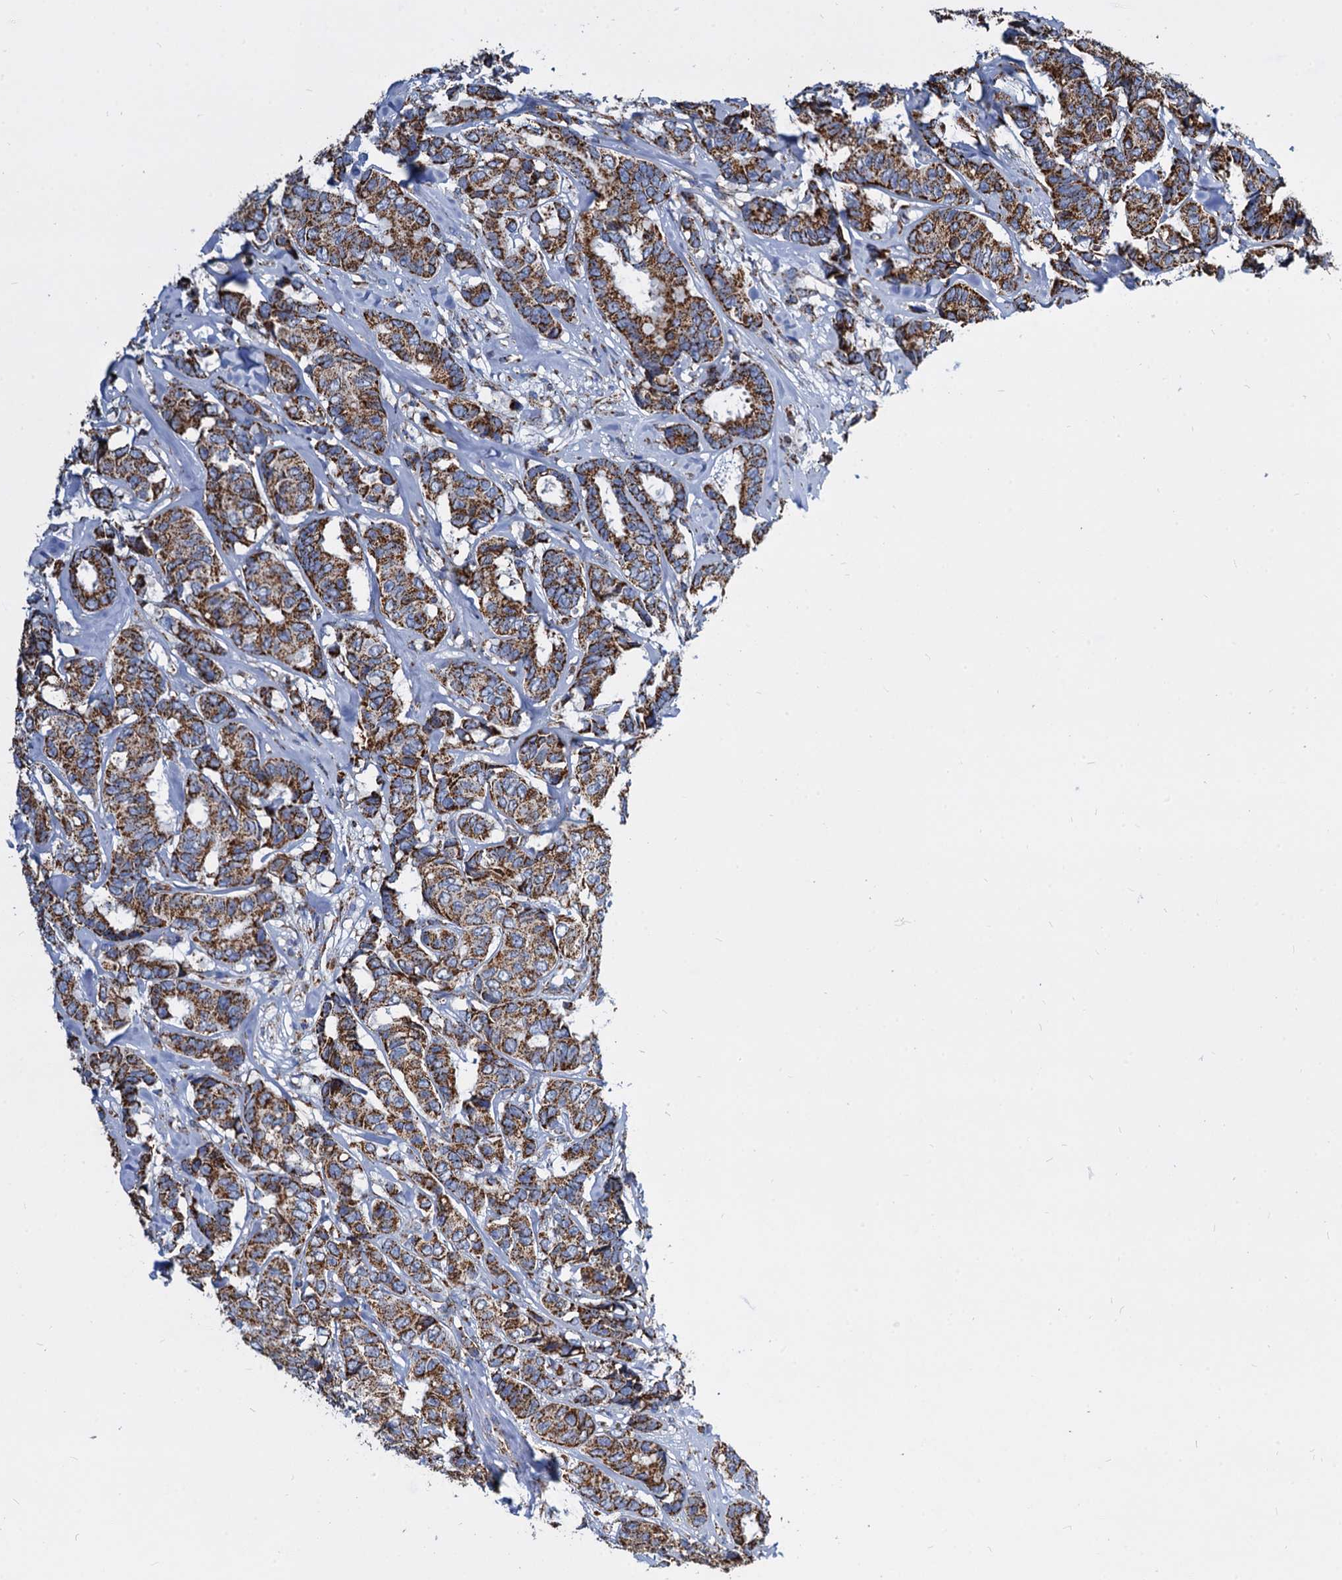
{"staining": {"intensity": "strong", "quantity": ">75%", "location": "cytoplasmic/membranous"}, "tissue": "breast cancer", "cell_type": "Tumor cells", "image_type": "cancer", "snomed": [{"axis": "morphology", "description": "Duct carcinoma"}, {"axis": "topography", "description": "Breast"}], "caption": "Intraductal carcinoma (breast) stained for a protein demonstrates strong cytoplasmic/membranous positivity in tumor cells.", "gene": "TIMM10", "patient": {"sex": "female", "age": 87}}